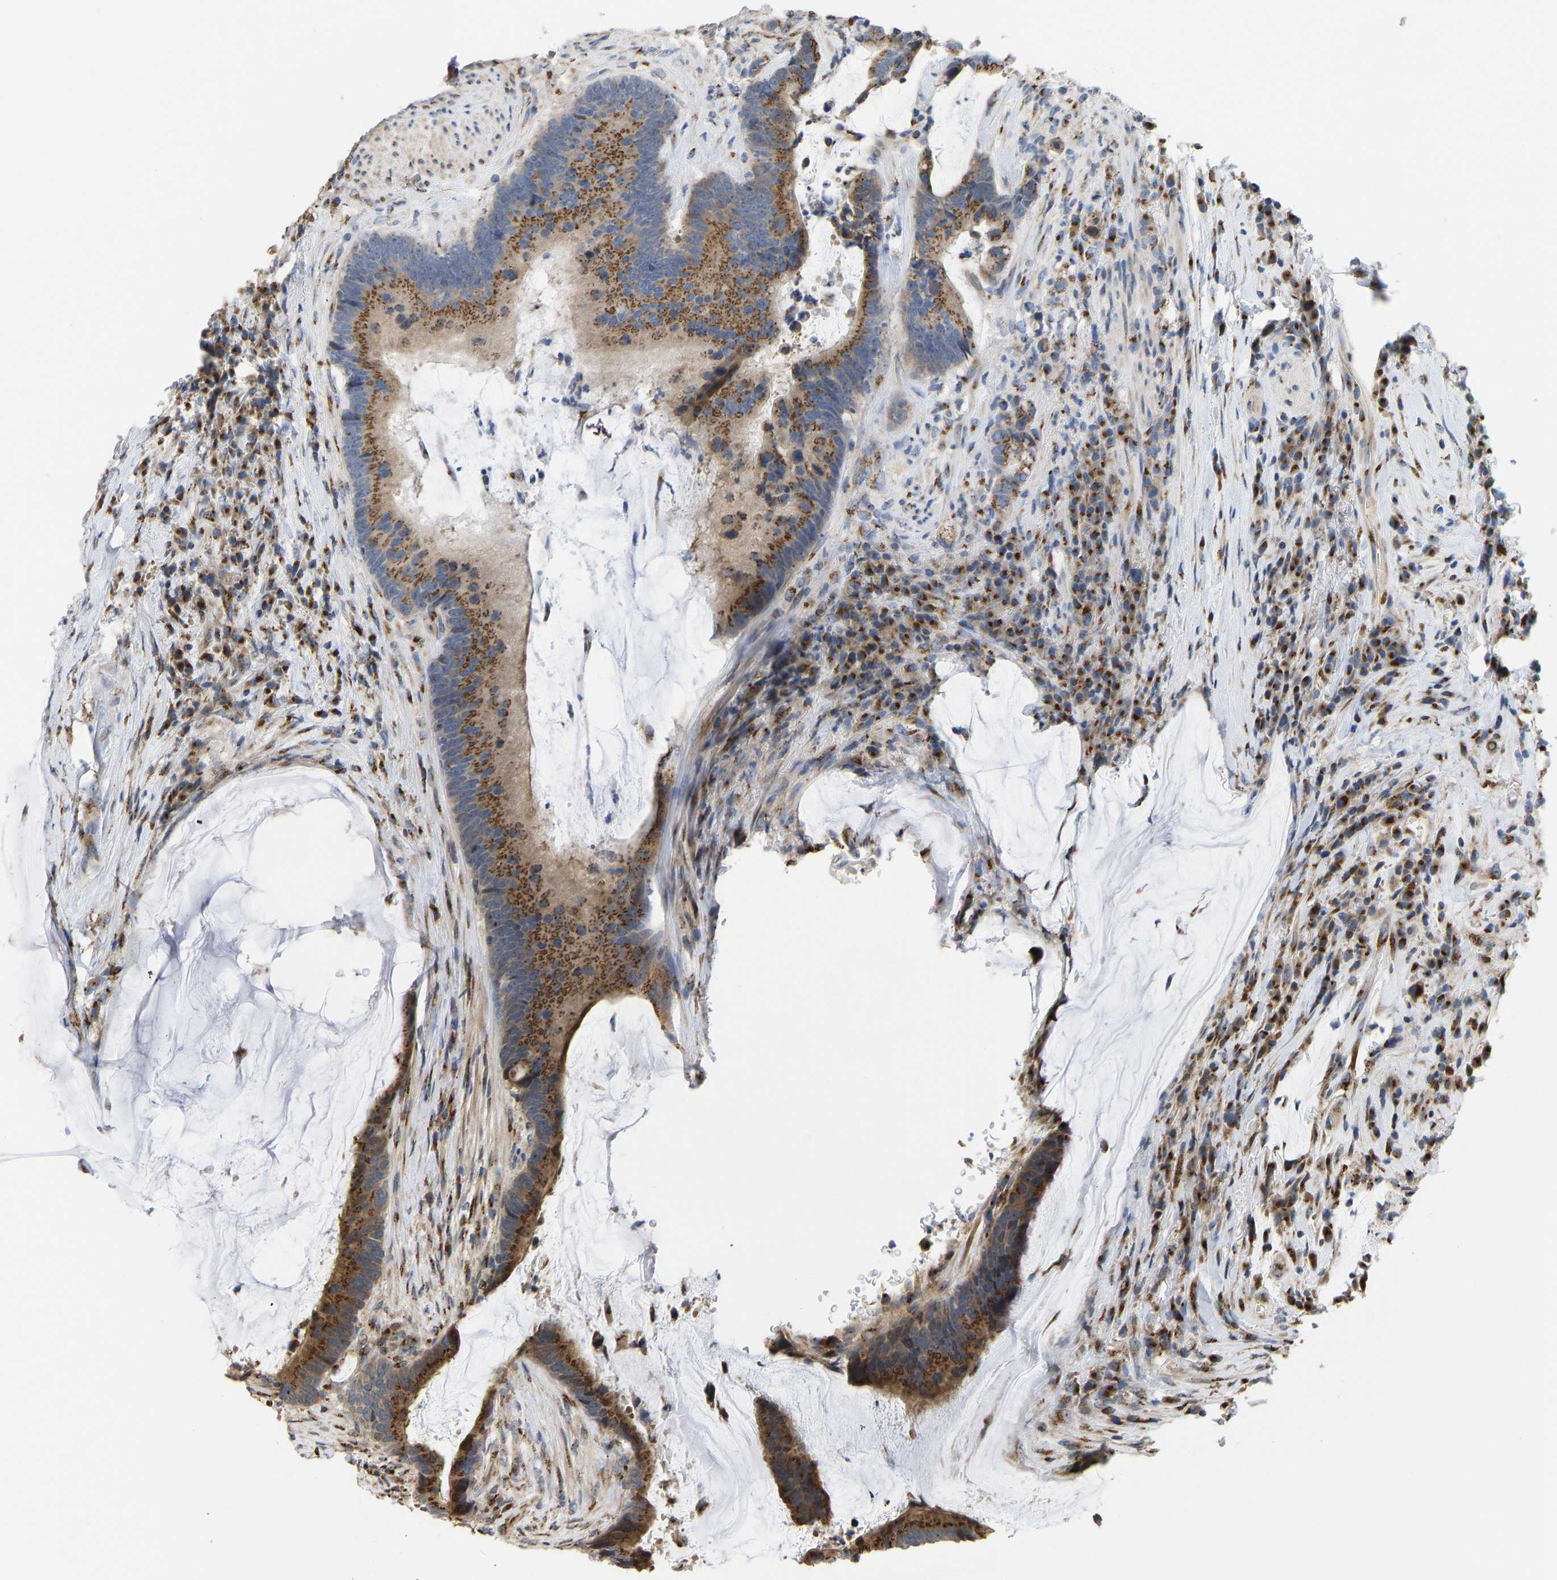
{"staining": {"intensity": "strong", "quantity": ">75%", "location": "cytoplasmic/membranous"}, "tissue": "colorectal cancer", "cell_type": "Tumor cells", "image_type": "cancer", "snomed": [{"axis": "morphology", "description": "Adenocarcinoma, NOS"}, {"axis": "topography", "description": "Rectum"}], "caption": "A brown stain highlights strong cytoplasmic/membranous staining of a protein in human colorectal cancer (adenocarcinoma) tumor cells. (Brightfield microscopy of DAB IHC at high magnification).", "gene": "YIPF4", "patient": {"sex": "female", "age": 89}}